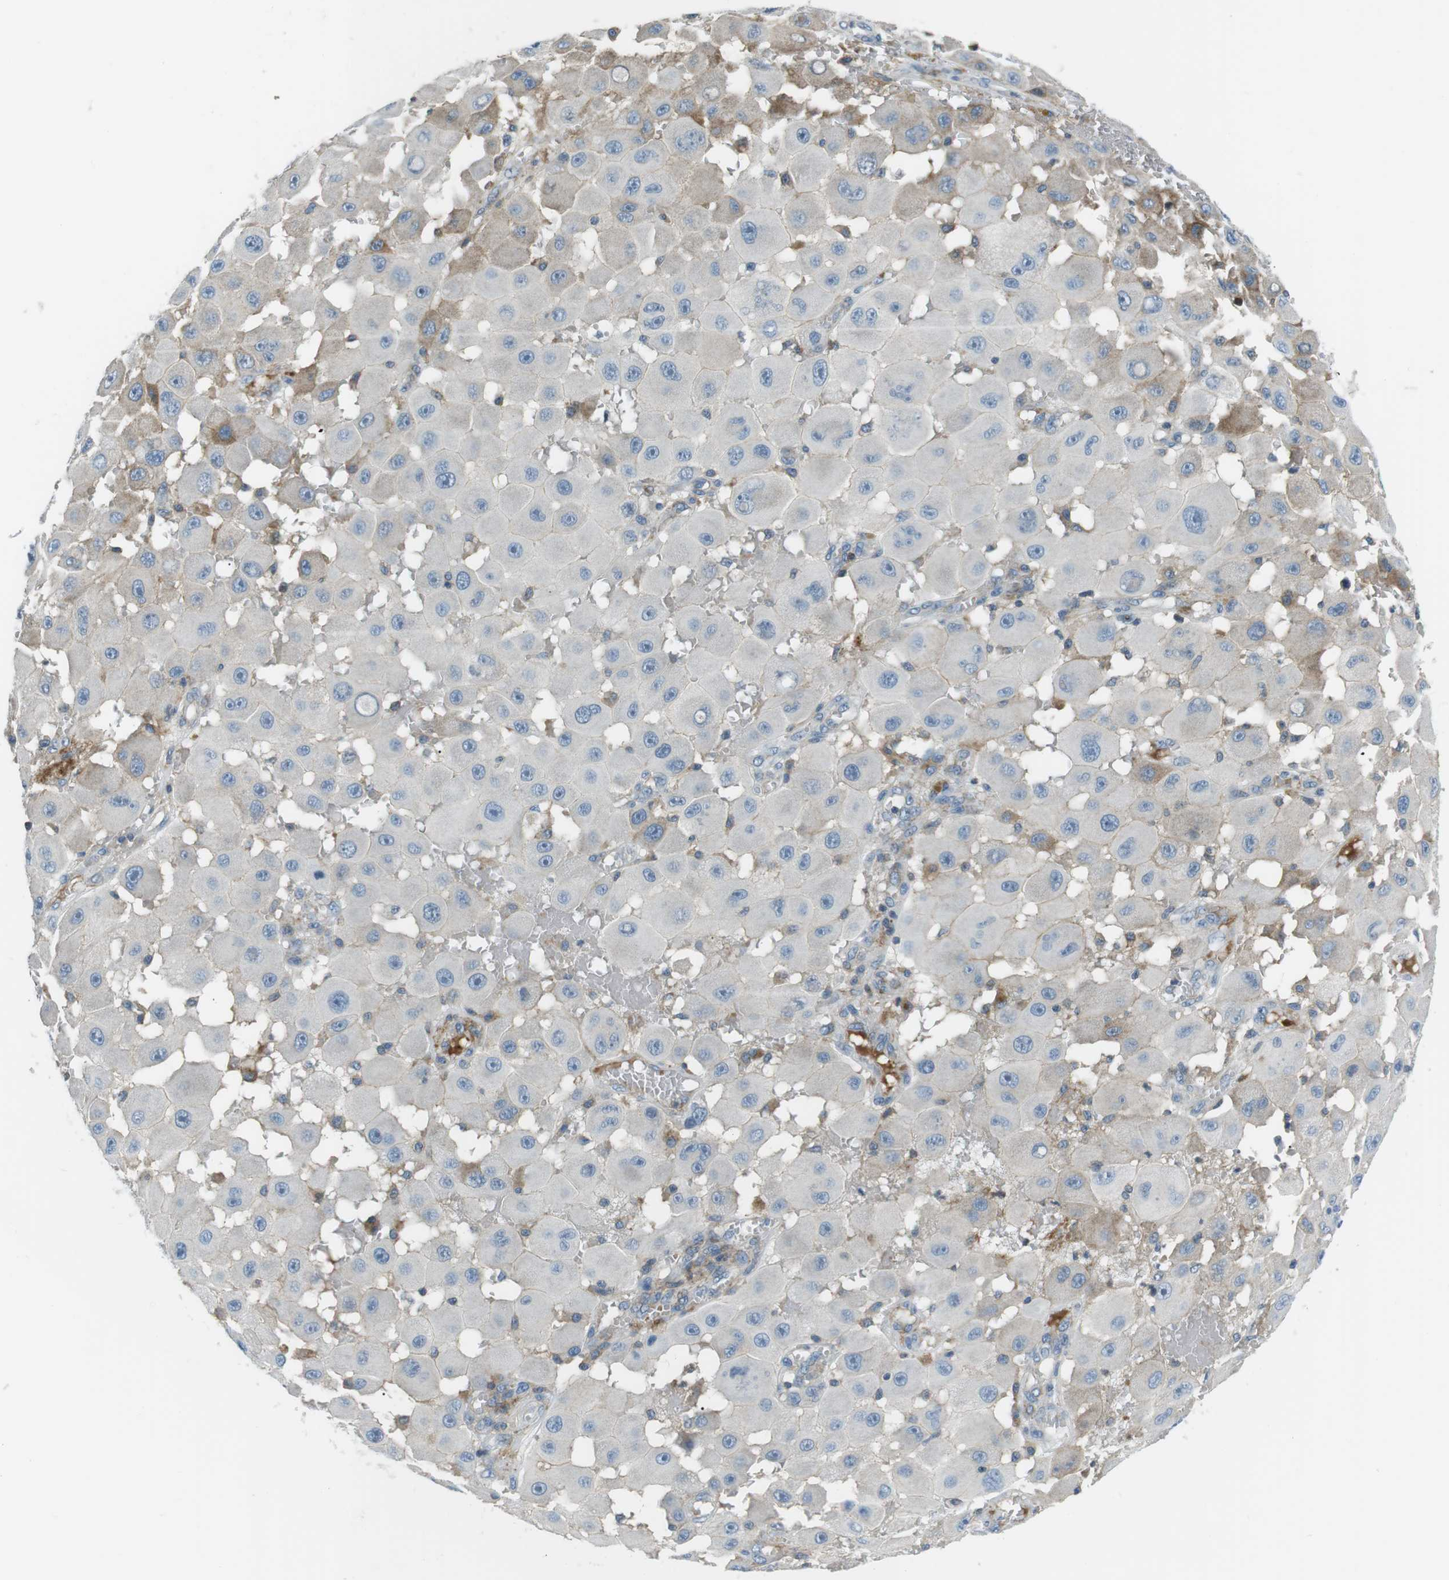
{"staining": {"intensity": "negative", "quantity": "none", "location": "none"}, "tissue": "melanoma", "cell_type": "Tumor cells", "image_type": "cancer", "snomed": [{"axis": "morphology", "description": "Malignant melanoma, NOS"}, {"axis": "topography", "description": "Skin"}], "caption": "Immunohistochemistry micrograph of melanoma stained for a protein (brown), which reveals no staining in tumor cells.", "gene": "ARVCF", "patient": {"sex": "female", "age": 81}}